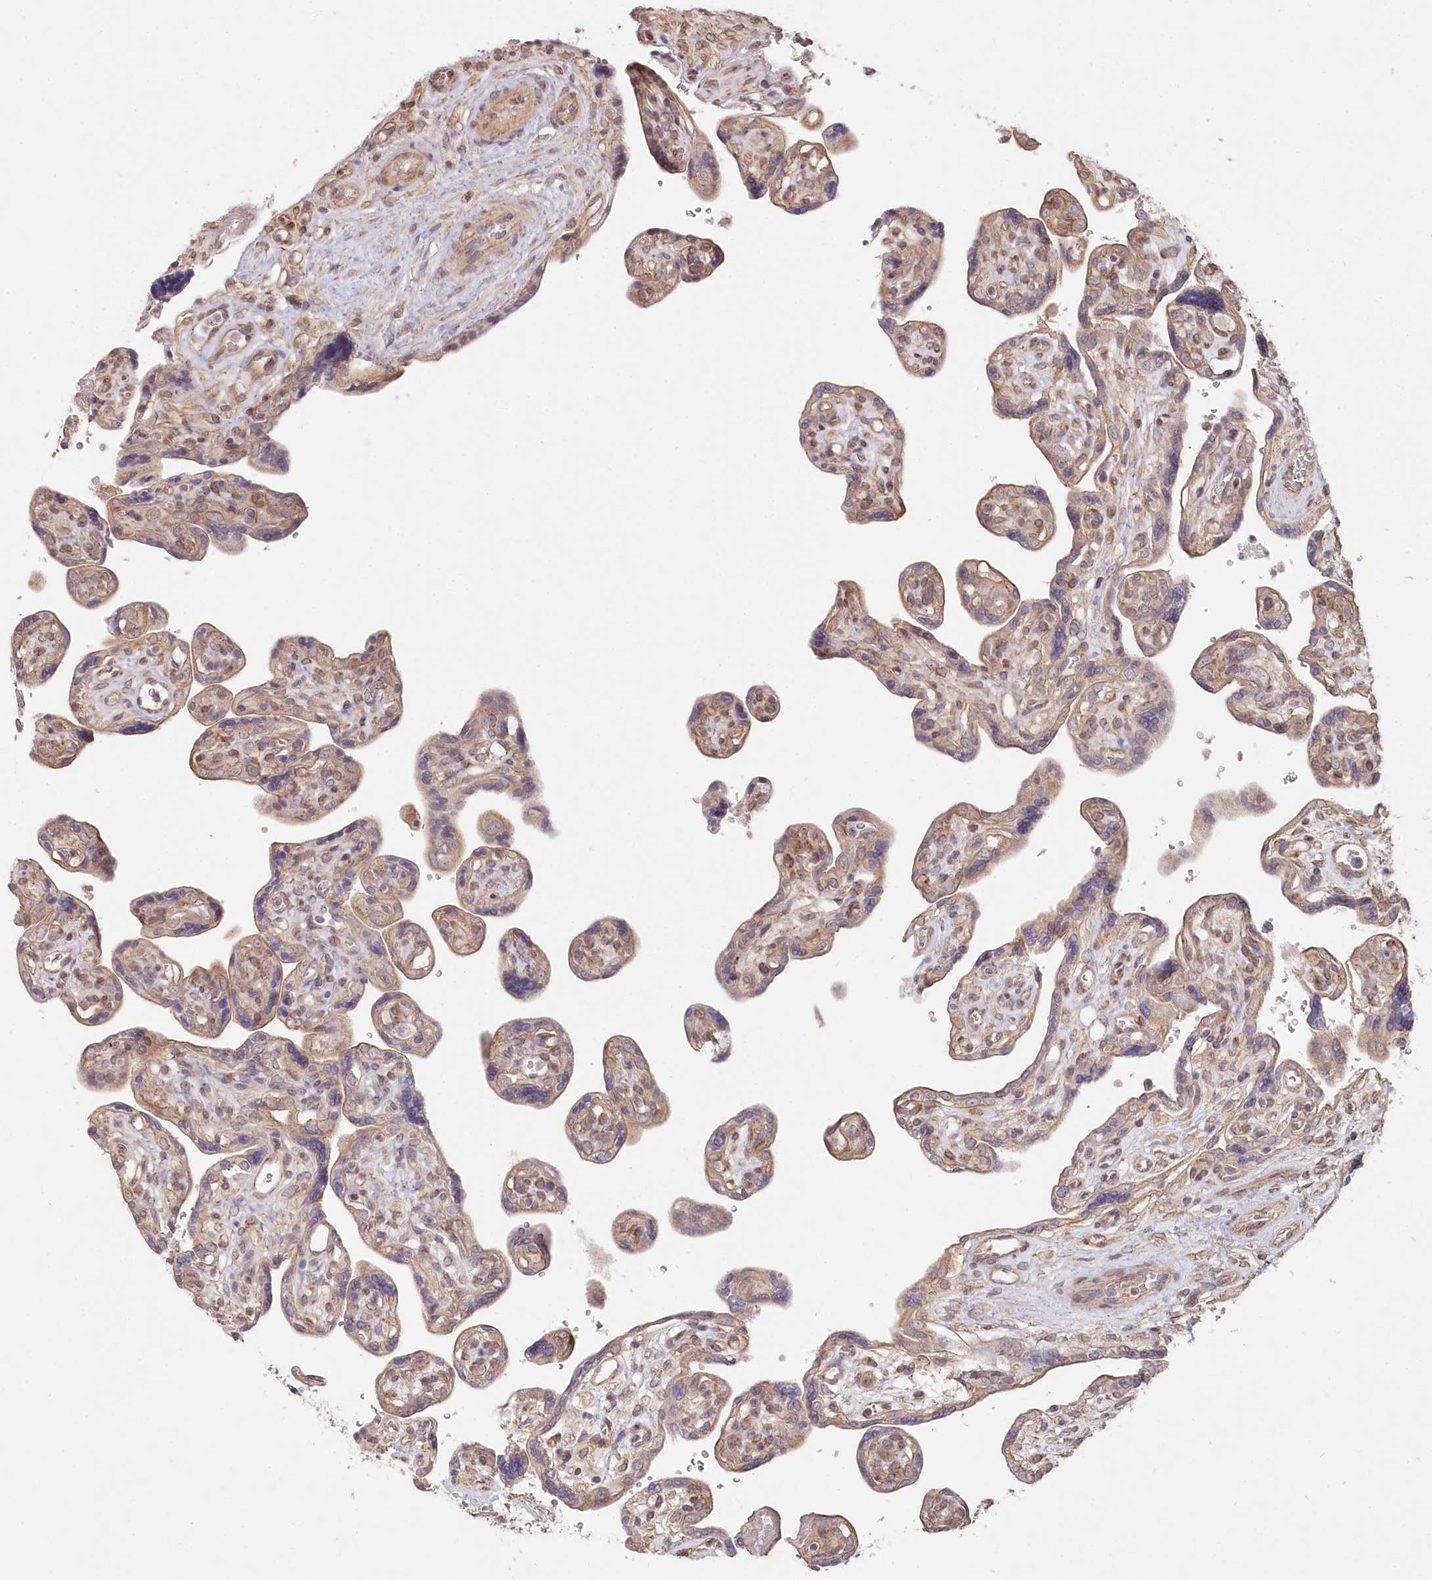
{"staining": {"intensity": "moderate", "quantity": ">75%", "location": "cytoplasmic/membranous"}, "tissue": "placenta", "cell_type": "Trophoblastic cells", "image_type": "normal", "snomed": [{"axis": "morphology", "description": "Normal tissue, NOS"}, {"axis": "topography", "description": "Placenta"}], "caption": "A high-resolution photomicrograph shows immunohistochemistry staining of normal placenta, which demonstrates moderate cytoplasmic/membranous staining in about >75% of trophoblastic cells. (brown staining indicates protein expression, while blue staining denotes nuclei).", "gene": "TCHP", "patient": {"sex": "female", "age": 39}}